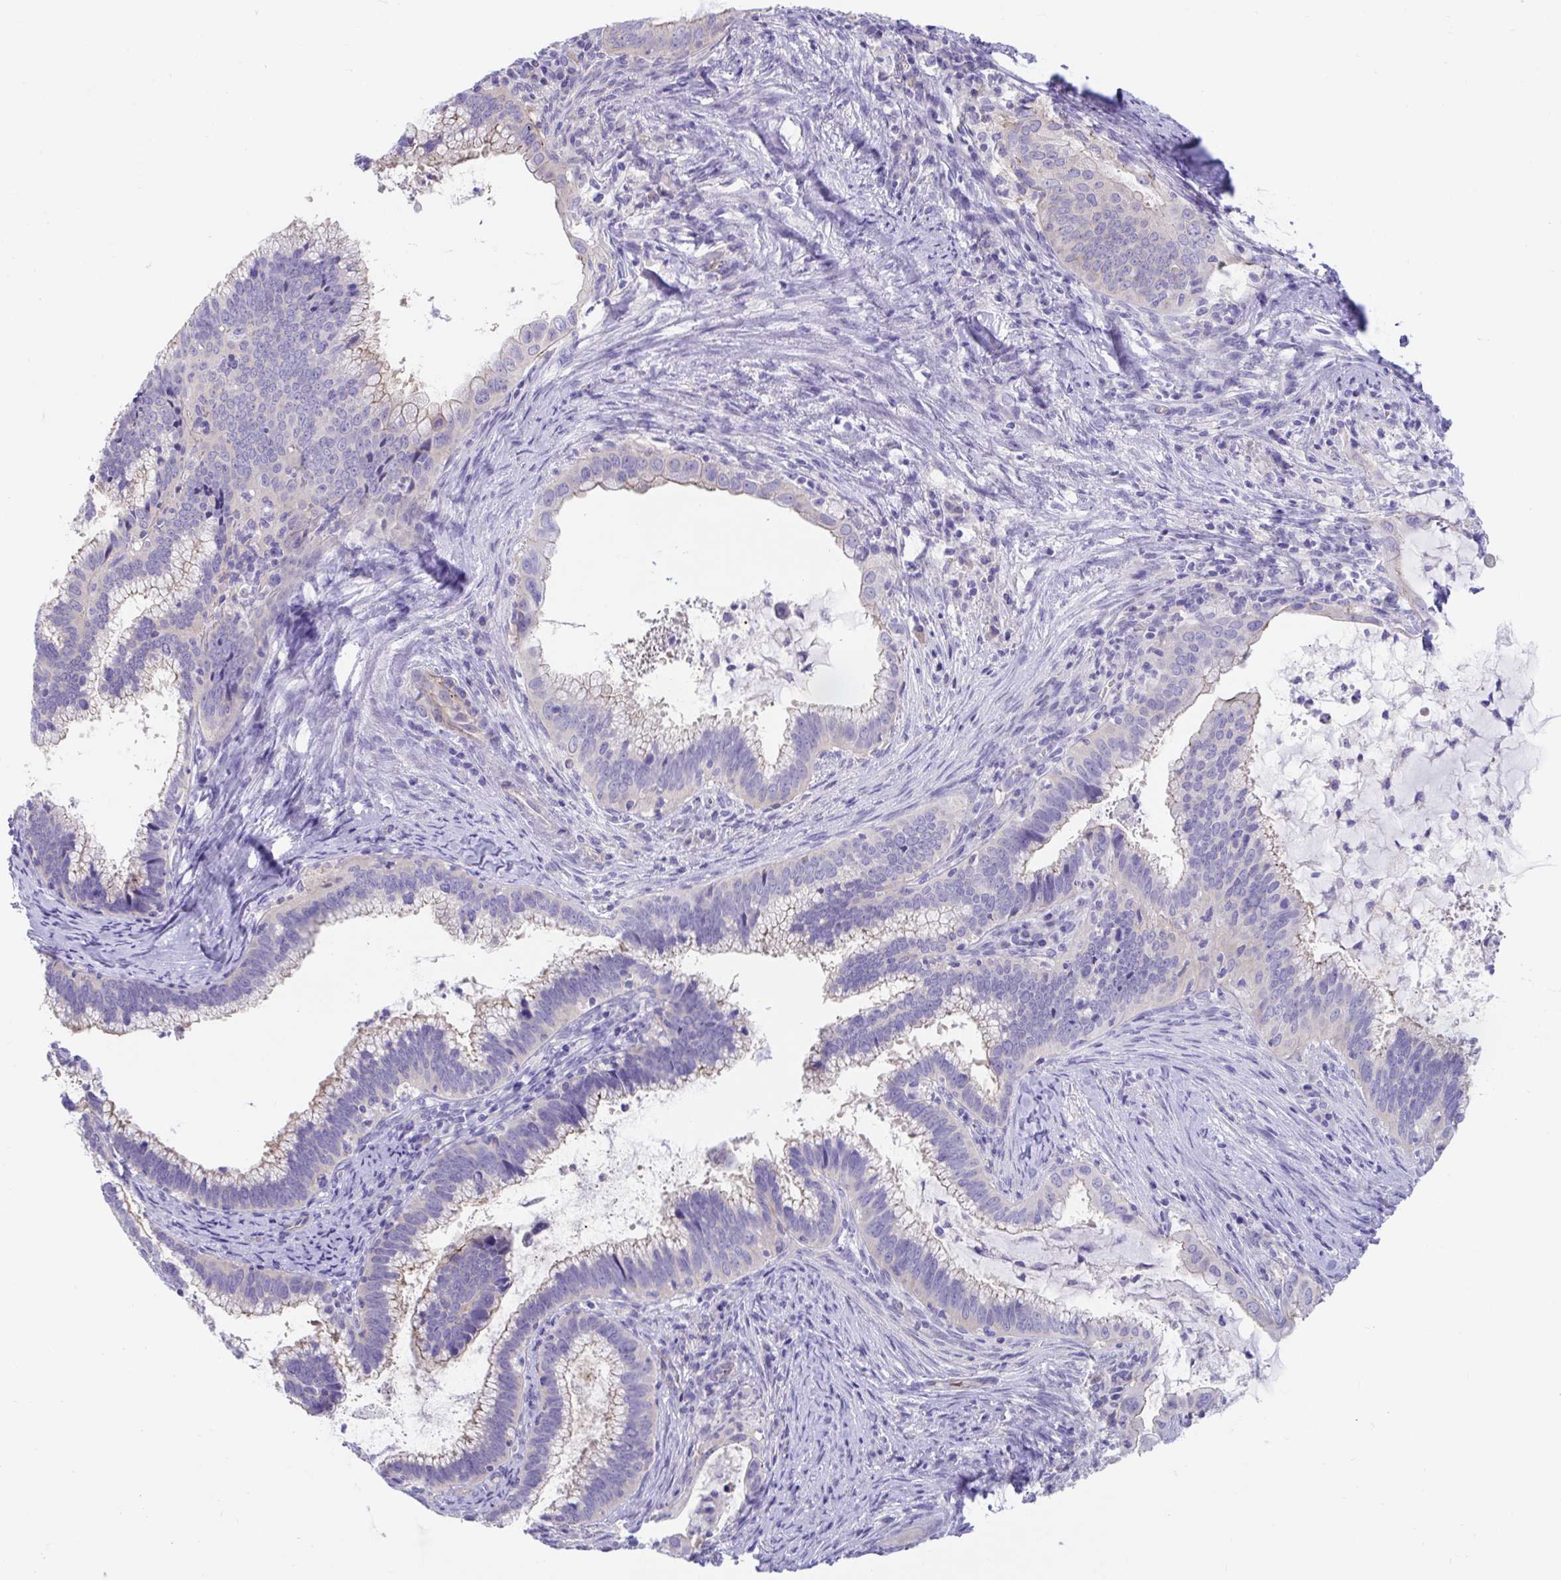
{"staining": {"intensity": "weak", "quantity": "<25%", "location": "cytoplasmic/membranous"}, "tissue": "cervical cancer", "cell_type": "Tumor cells", "image_type": "cancer", "snomed": [{"axis": "morphology", "description": "Adenocarcinoma, NOS"}, {"axis": "topography", "description": "Cervix"}], "caption": "Tumor cells show no significant positivity in cervical cancer (adenocarcinoma). (Stains: DAB immunohistochemistry (IHC) with hematoxylin counter stain, Microscopy: brightfield microscopy at high magnification).", "gene": "TTC30B", "patient": {"sex": "female", "age": 56}}